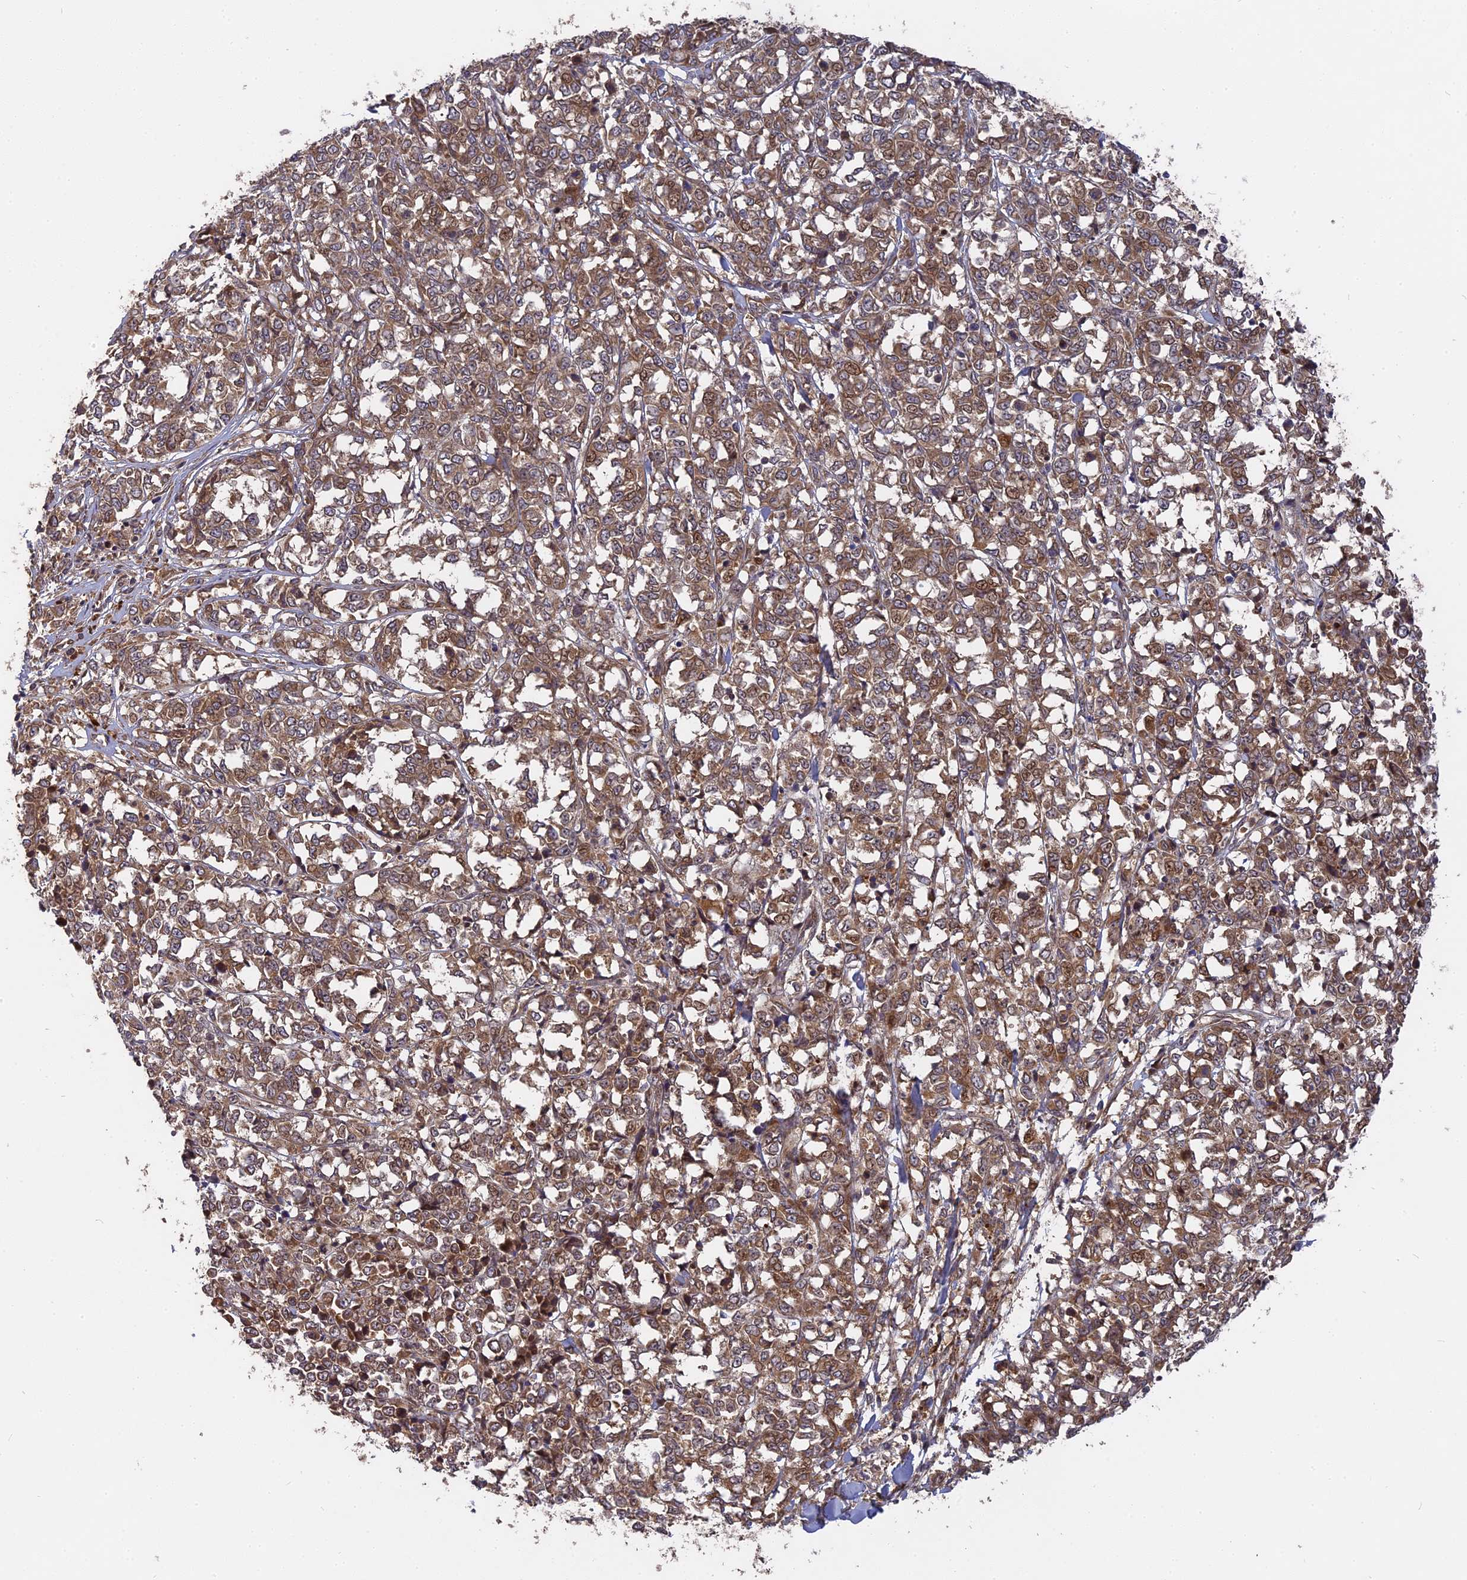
{"staining": {"intensity": "moderate", "quantity": ">75%", "location": "cytoplasmic/membranous"}, "tissue": "melanoma", "cell_type": "Tumor cells", "image_type": "cancer", "snomed": [{"axis": "morphology", "description": "Malignant melanoma, NOS"}, {"axis": "topography", "description": "Skin"}], "caption": "Immunohistochemical staining of human melanoma demonstrates medium levels of moderate cytoplasmic/membranous positivity in approximately >75% of tumor cells.", "gene": "TMUB2", "patient": {"sex": "female", "age": 72}}